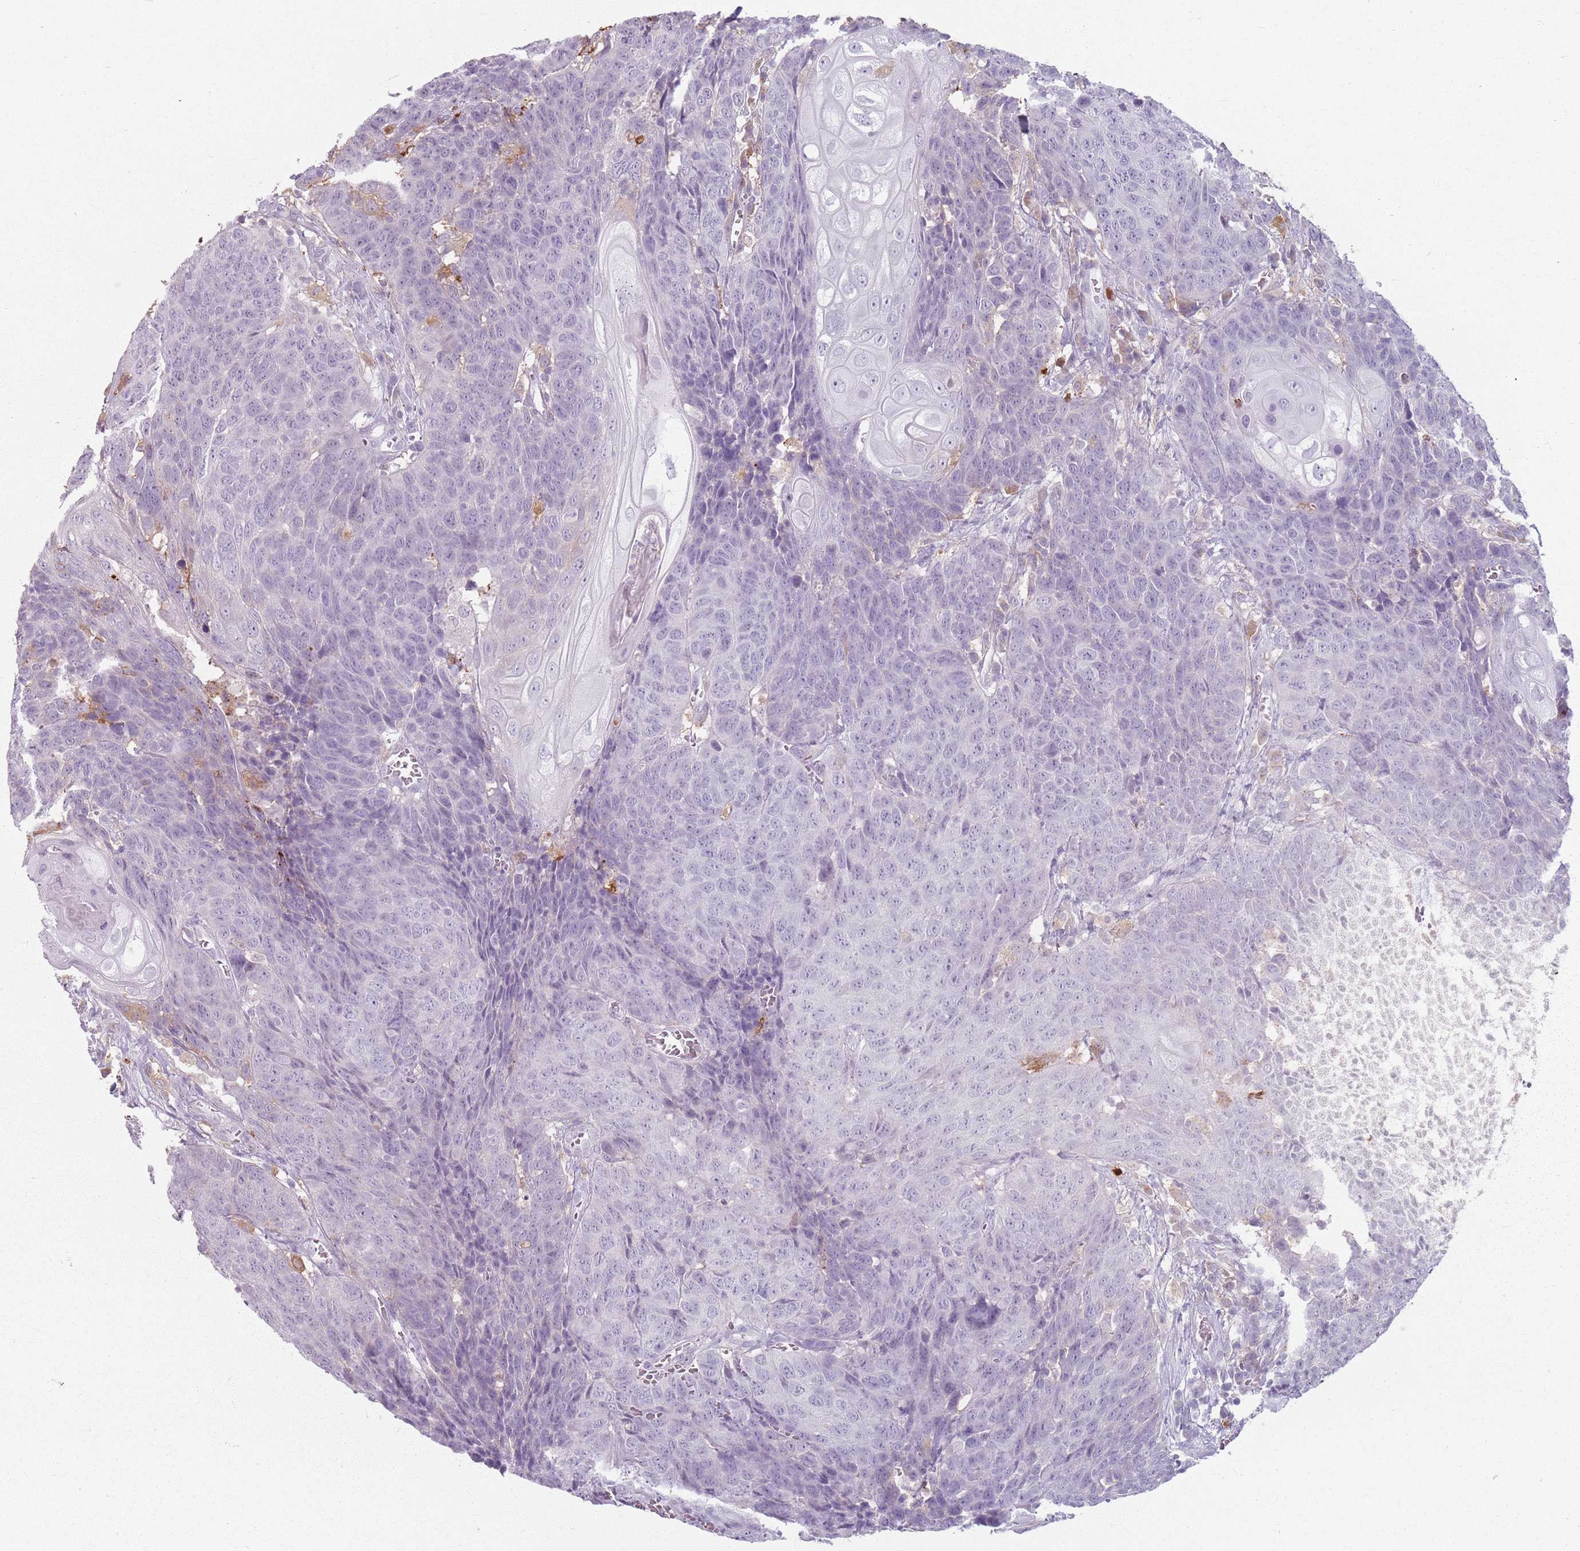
{"staining": {"intensity": "negative", "quantity": "none", "location": "none"}, "tissue": "head and neck cancer", "cell_type": "Tumor cells", "image_type": "cancer", "snomed": [{"axis": "morphology", "description": "Squamous cell carcinoma, NOS"}, {"axis": "topography", "description": "Head-Neck"}], "caption": "Immunohistochemistry (IHC) micrograph of neoplastic tissue: human head and neck cancer (squamous cell carcinoma) stained with DAB reveals no significant protein expression in tumor cells.", "gene": "GDPGP1", "patient": {"sex": "male", "age": 66}}